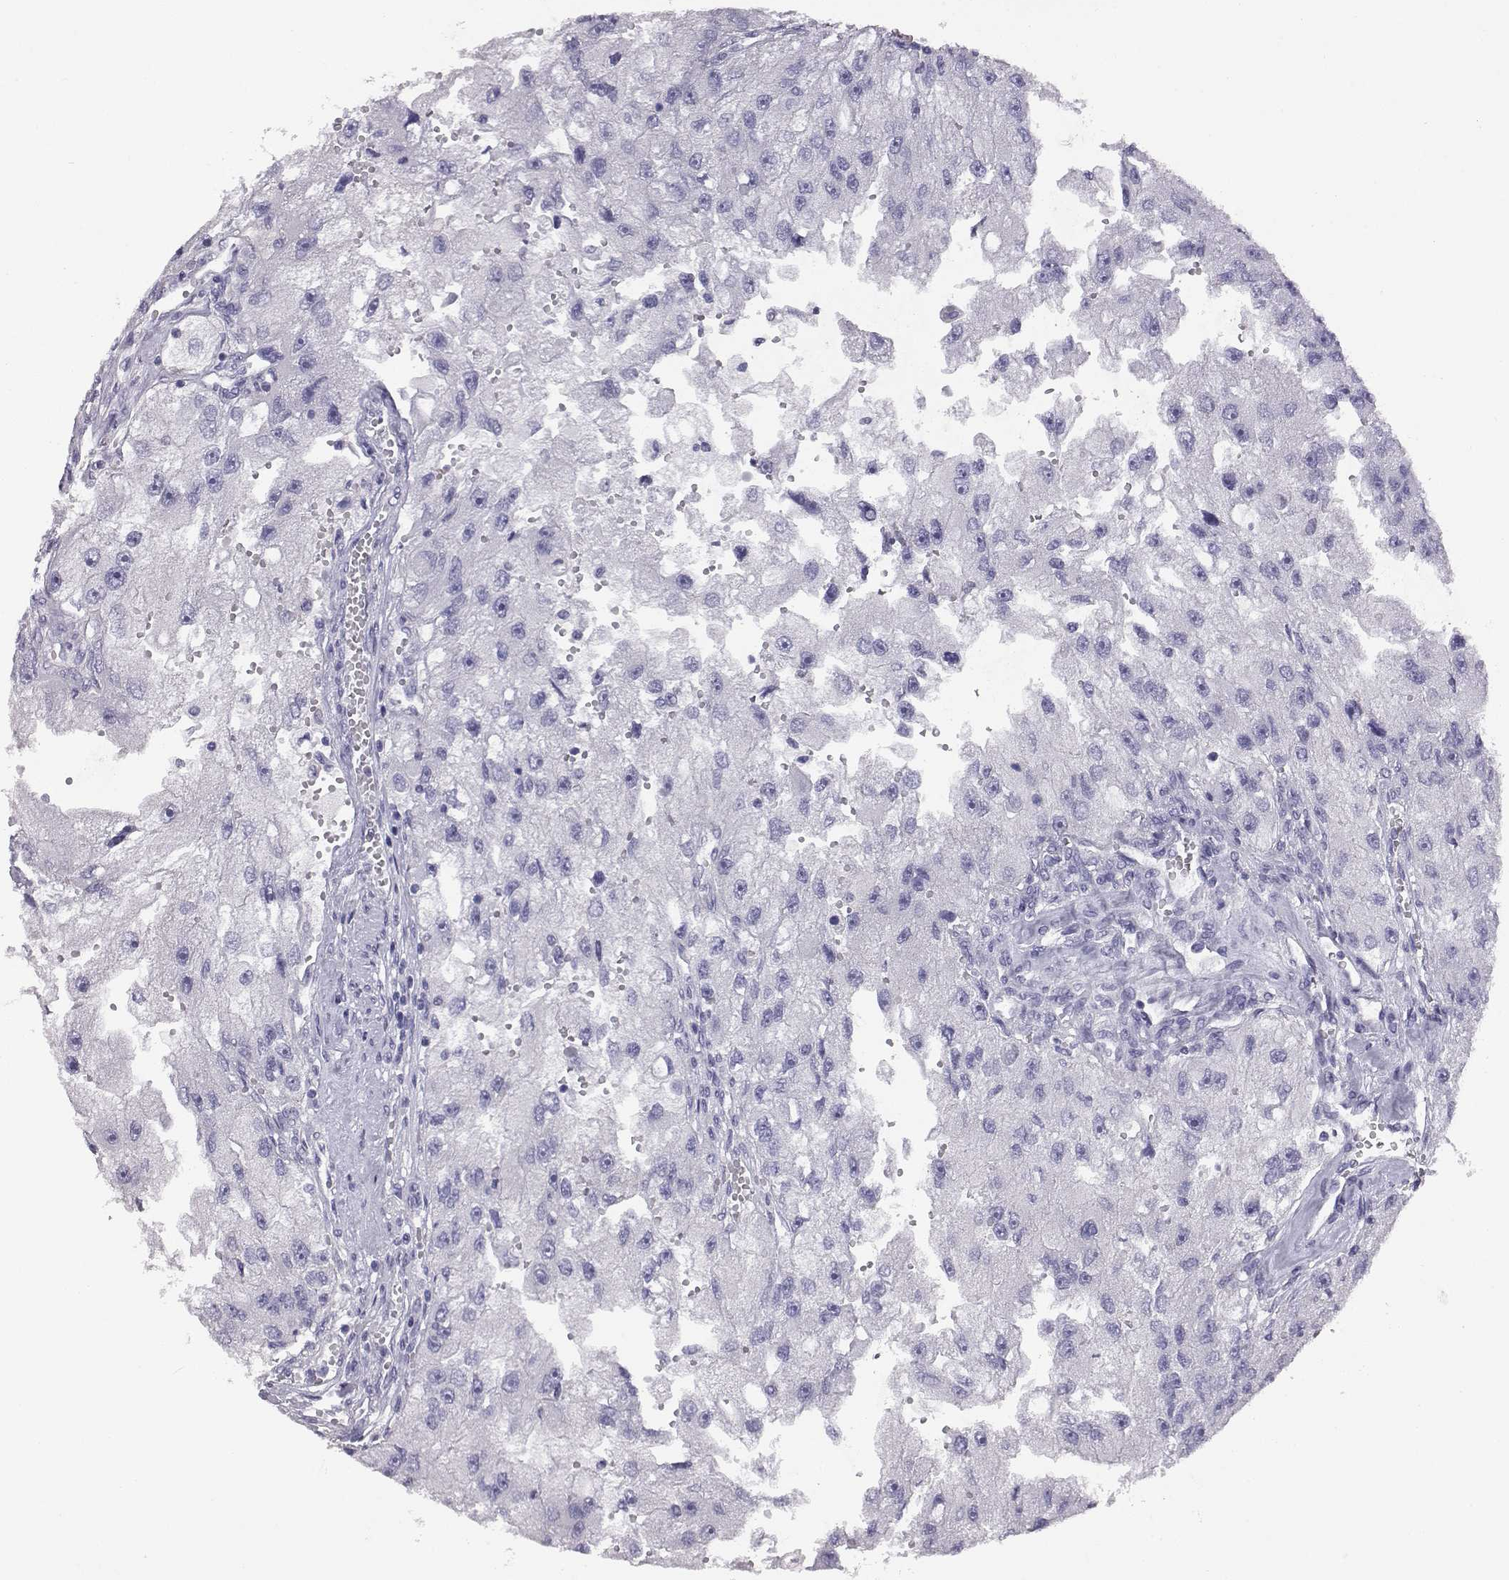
{"staining": {"intensity": "negative", "quantity": "none", "location": "none"}, "tissue": "renal cancer", "cell_type": "Tumor cells", "image_type": "cancer", "snomed": [{"axis": "morphology", "description": "Adenocarcinoma, NOS"}, {"axis": "topography", "description": "Kidney"}], "caption": "Histopathology image shows no significant protein positivity in tumor cells of renal adenocarcinoma. (DAB (3,3'-diaminobenzidine) immunohistochemistry (IHC), high magnification).", "gene": "AKR1B1", "patient": {"sex": "male", "age": 63}}